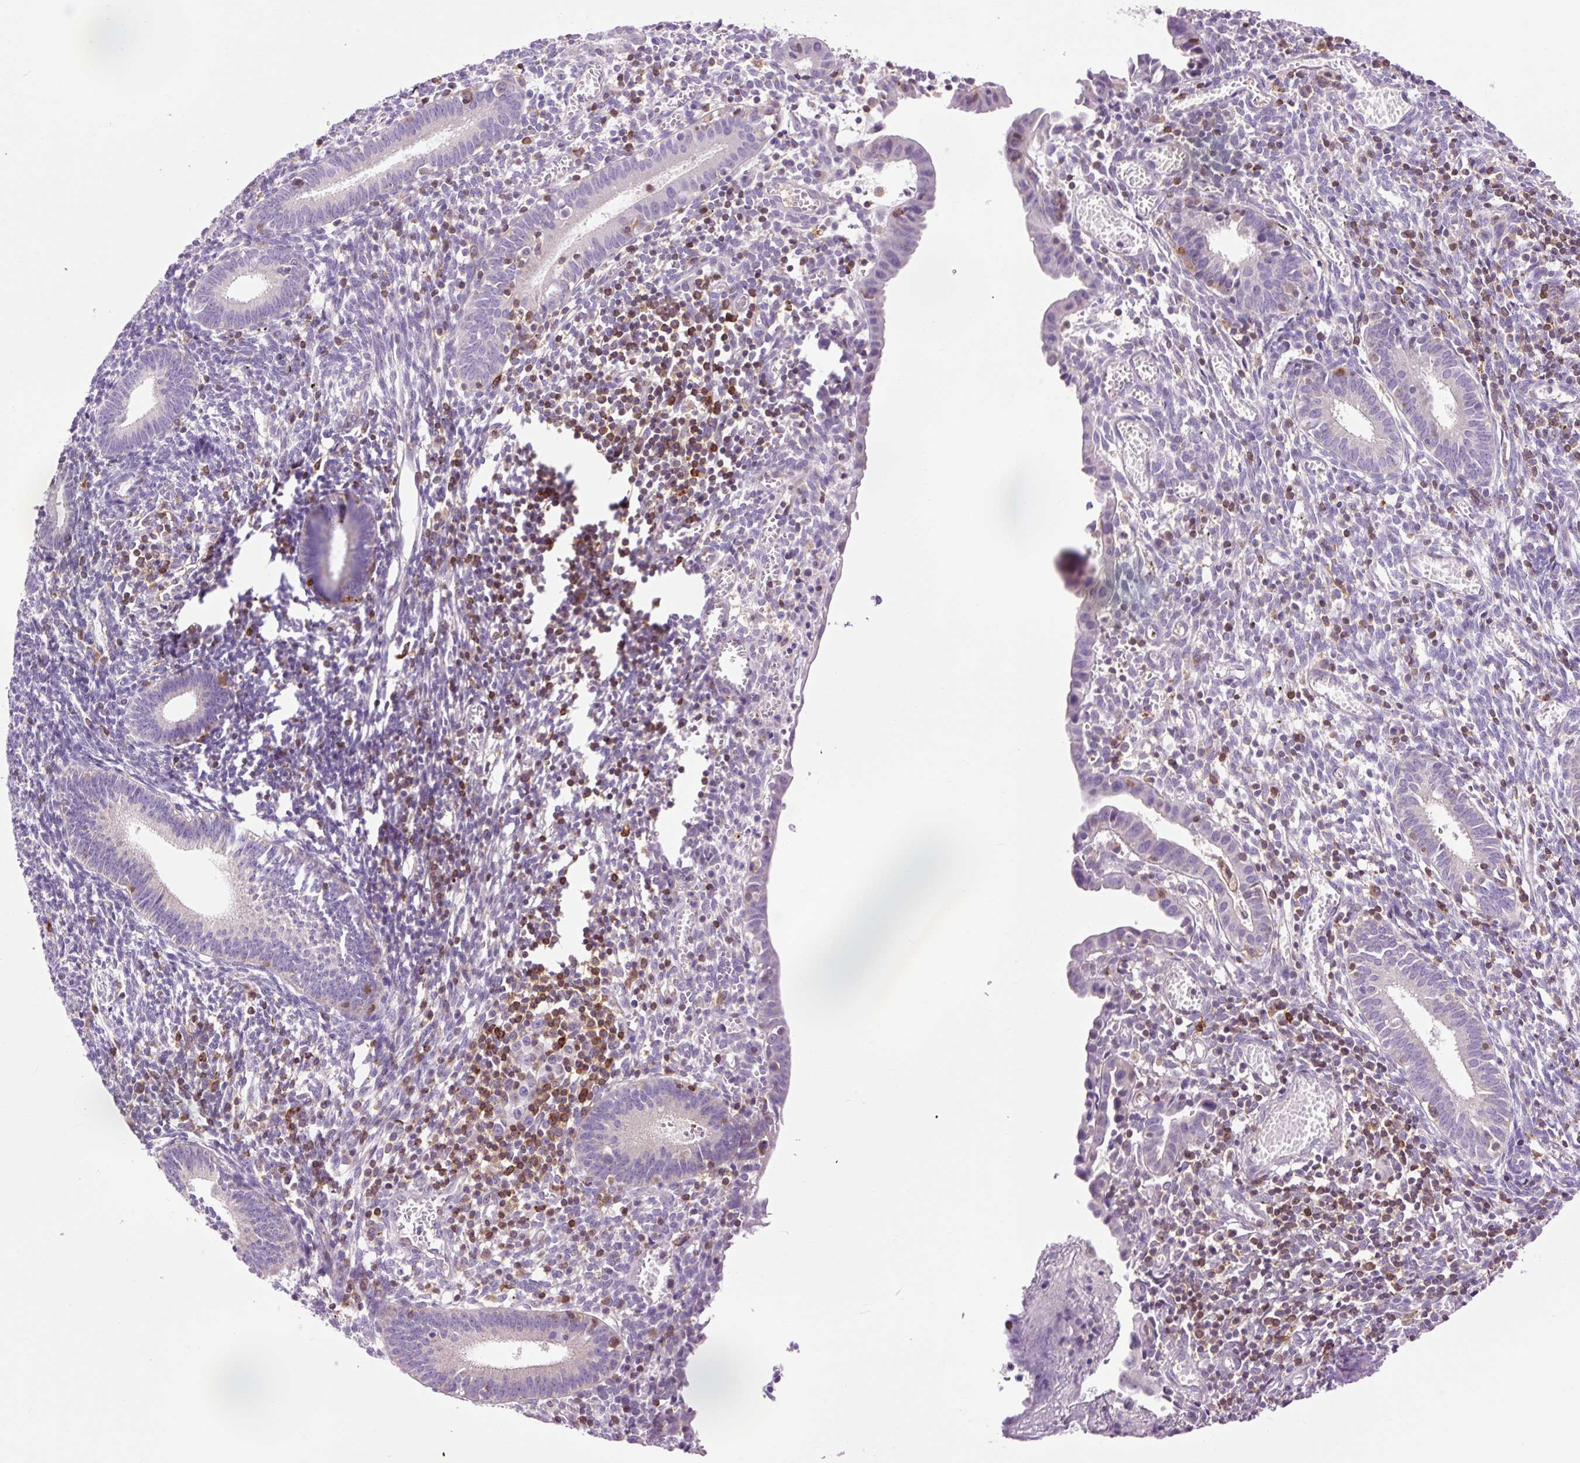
{"staining": {"intensity": "negative", "quantity": "none", "location": "none"}, "tissue": "endometrium", "cell_type": "Cells in endometrial stroma", "image_type": "normal", "snomed": [{"axis": "morphology", "description": "Normal tissue, NOS"}, {"axis": "topography", "description": "Endometrium"}], "caption": "High power microscopy photomicrograph of an immunohistochemistry micrograph of benign endometrium, revealing no significant positivity in cells in endometrial stroma.", "gene": "CD83", "patient": {"sex": "female", "age": 41}}